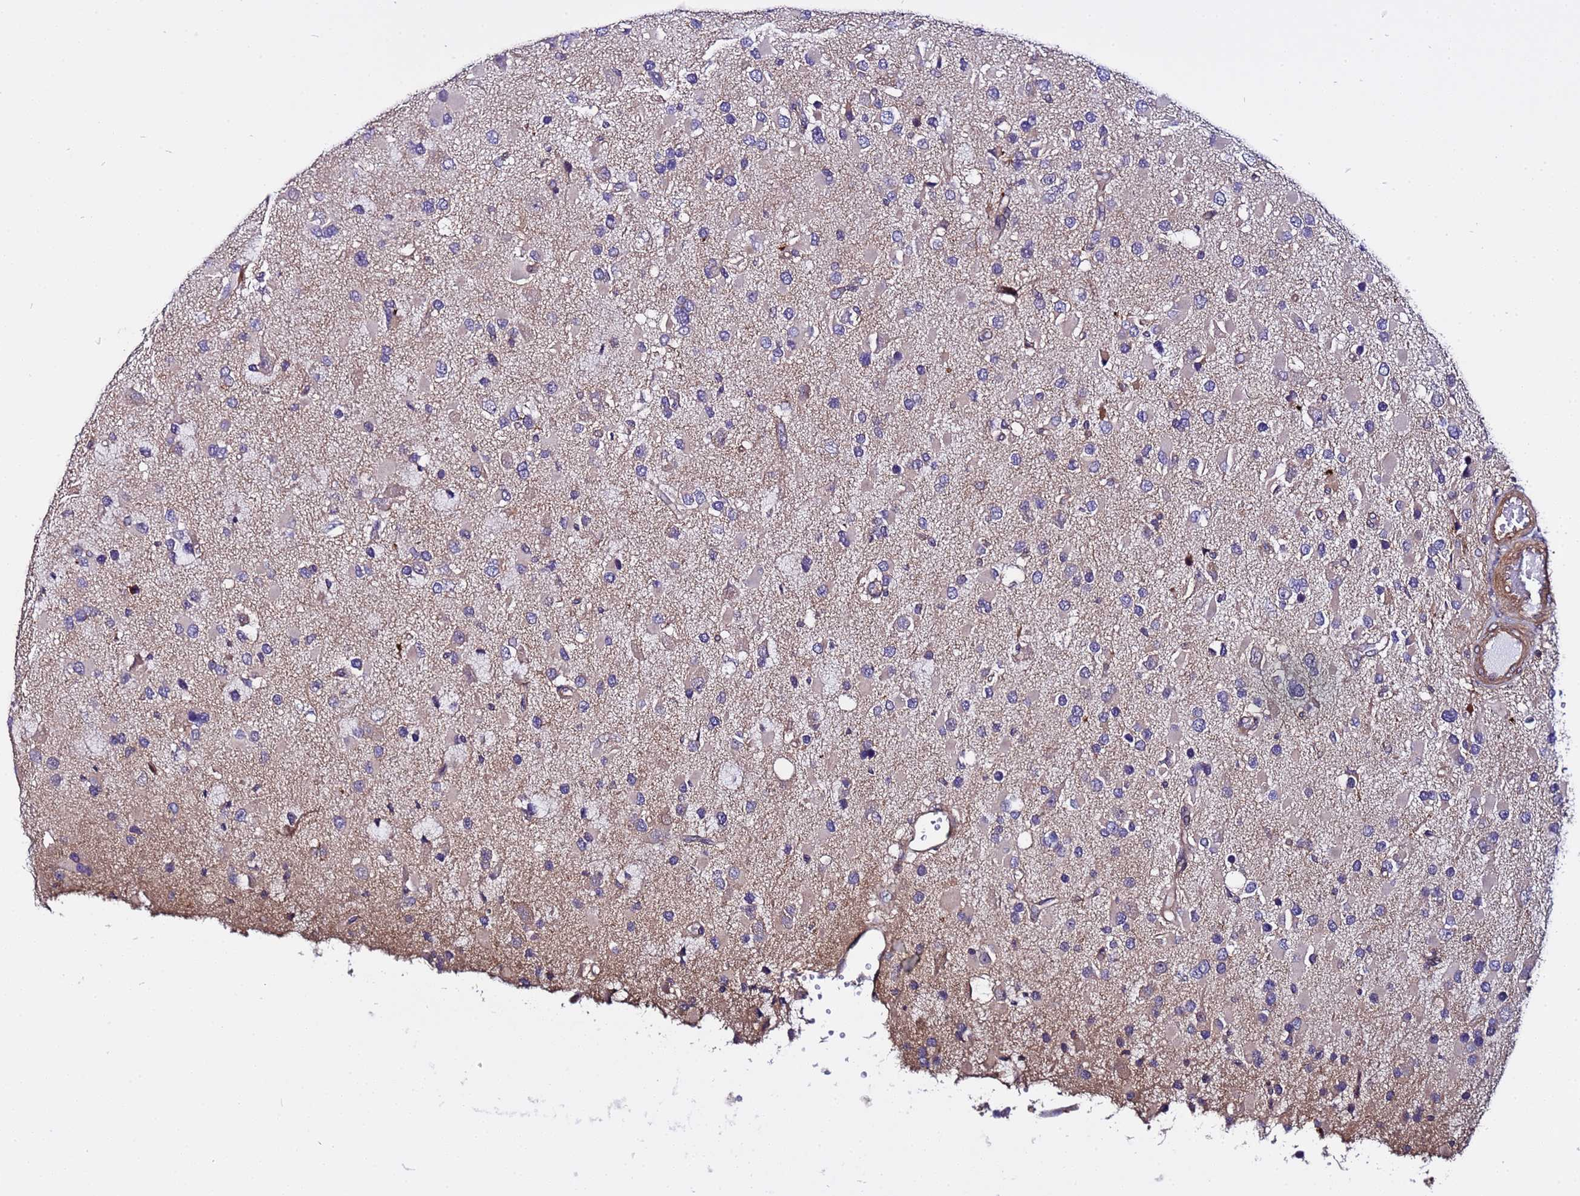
{"staining": {"intensity": "negative", "quantity": "none", "location": "none"}, "tissue": "glioma", "cell_type": "Tumor cells", "image_type": "cancer", "snomed": [{"axis": "morphology", "description": "Glioma, malignant, High grade"}, {"axis": "topography", "description": "Brain"}], "caption": "Tumor cells show no significant protein expression in malignant glioma (high-grade).", "gene": "STK38", "patient": {"sex": "male", "age": 53}}